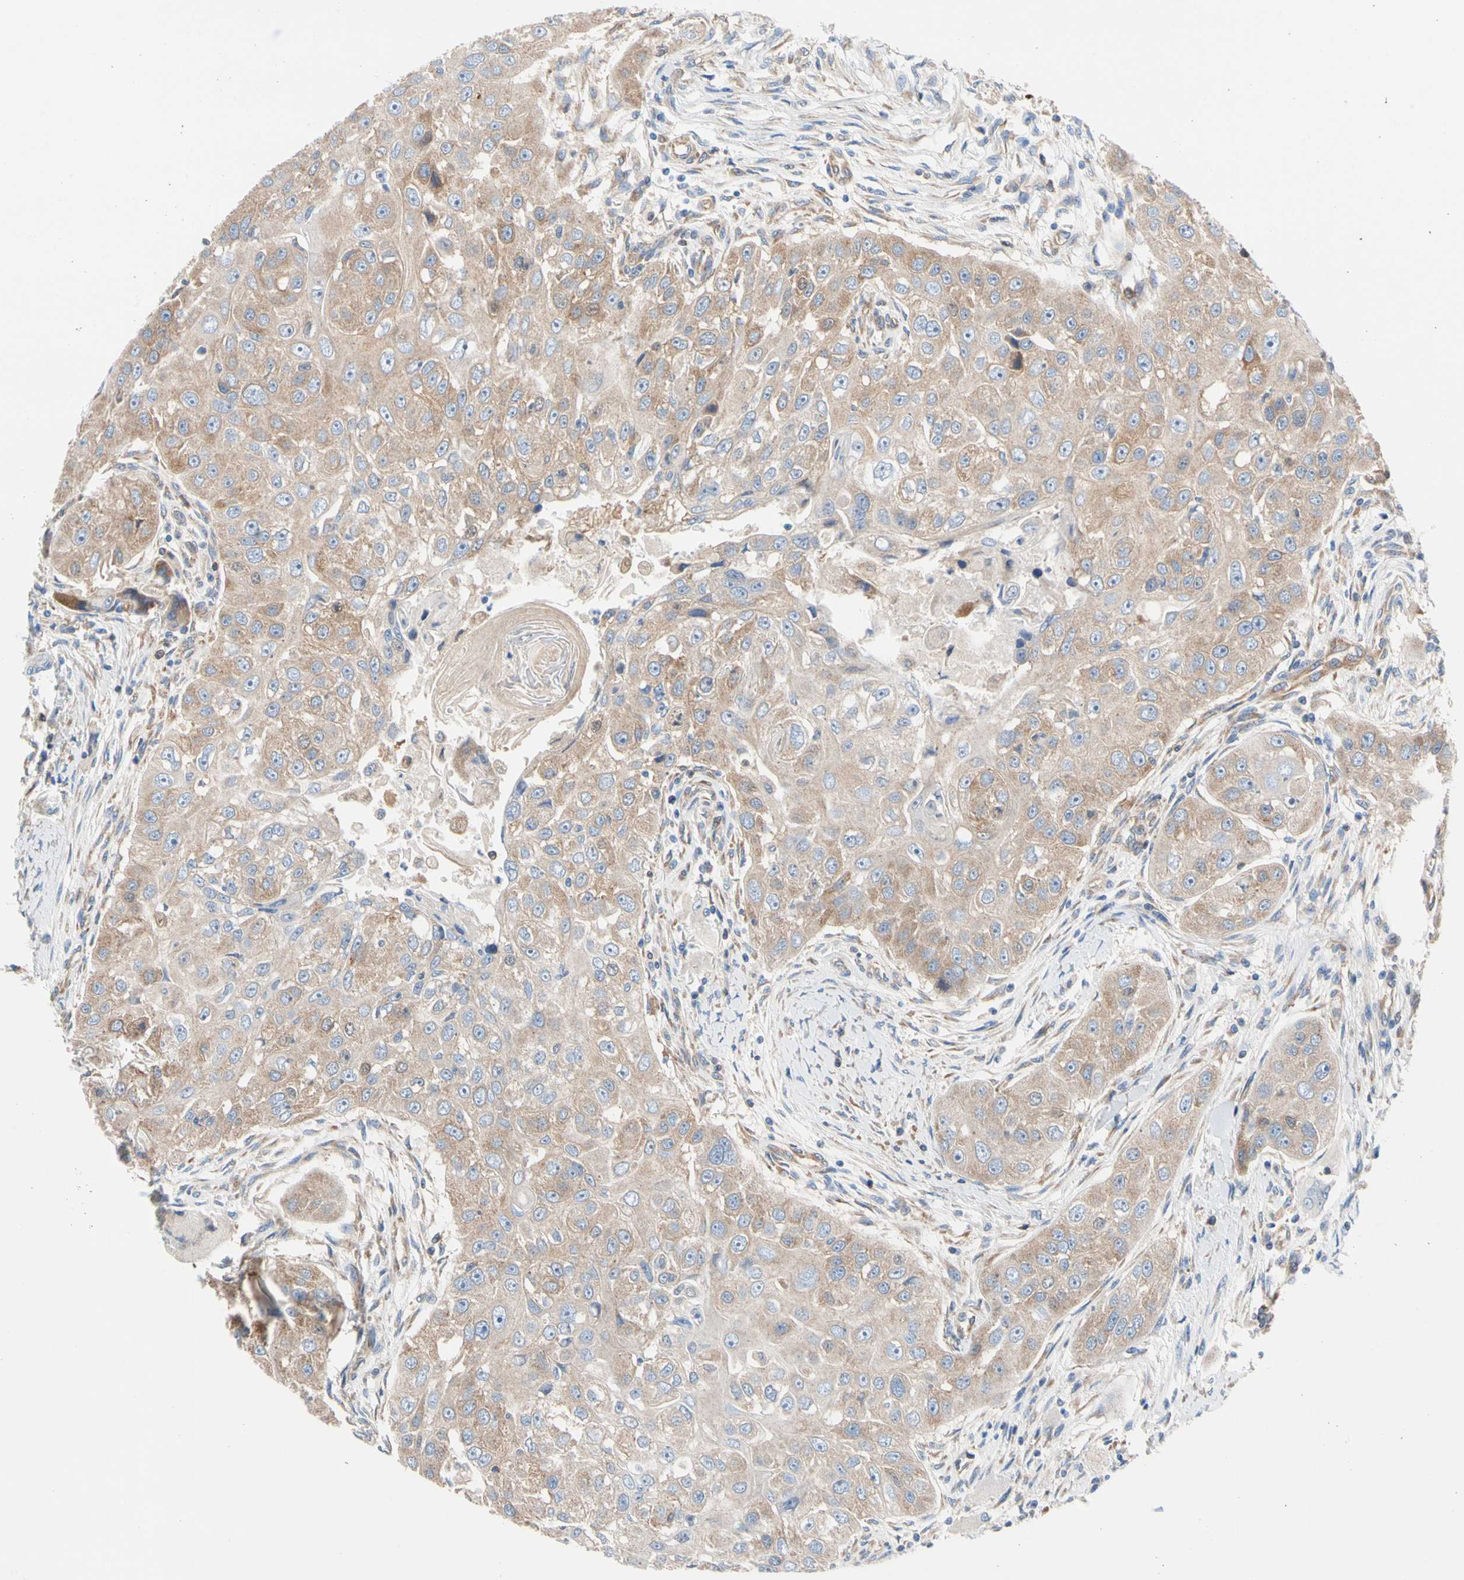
{"staining": {"intensity": "moderate", "quantity": ">75%", "location": "cytoplasmic/membranous"}, "tissue": "head and neck cancer", "cell_type": "Tumor cells", "image_type": "cancer", "snomed": [{"axis": "morphology", "description": "Normal tissue, NOS"}, {"axis": "morphology", "description": "Squamous cell carcinoma, NOS"}, {"axis": "topography", "description": "Skeletal muscle"}, {"axis": "topography", "description": "Head-Neck"}], "caption": "Immunohistochemical staining of human head and neck cancer shows moderate cytoplasmic/membranous protein positivity in about >75% of tumor cells.", "gene": "GPHN", "patient": {"sex": "male", "age": 51}}